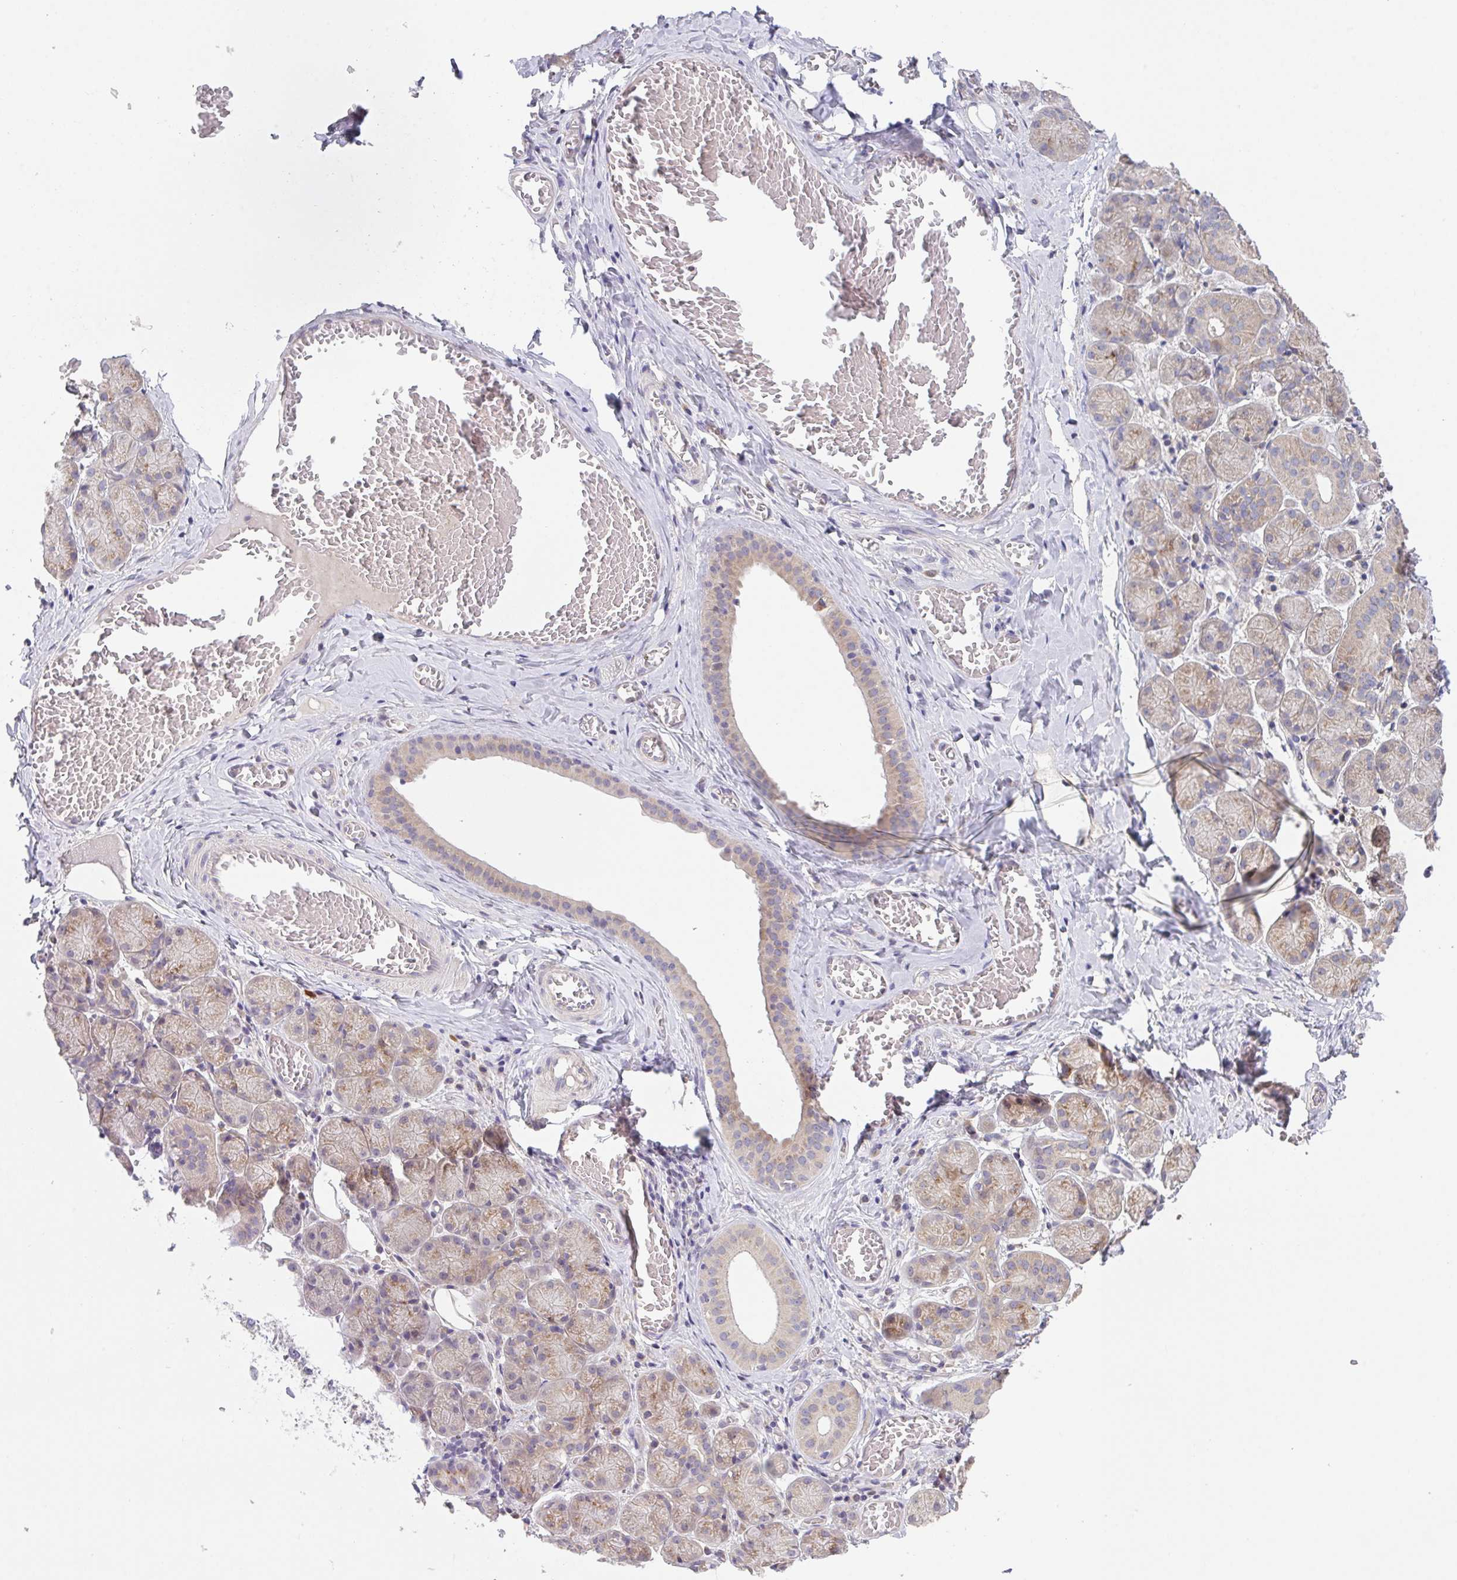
{"staining": {"intensity": "weak", "quantity": "25%-75%", "location": "cytoplasmic/membranous"}, "tissue": "salivary gland", "cell_type": "Glandular cells", "image_type": "normal", "snomed": [{"axis": "morphology", "description": "Normal tissue, NOS"}, {"axis": "topography", "description": "Salivary gland"}], "caption": "Immunohistochemical staining of unremarkable salivary gland demonstrates 25%-75% levels of weak cytoplasmic/membranous protein positivity in about 25%-75% of glandular cells.", "gene": "TSPAN31", "patient": {"sex": "female", "age": 24}}